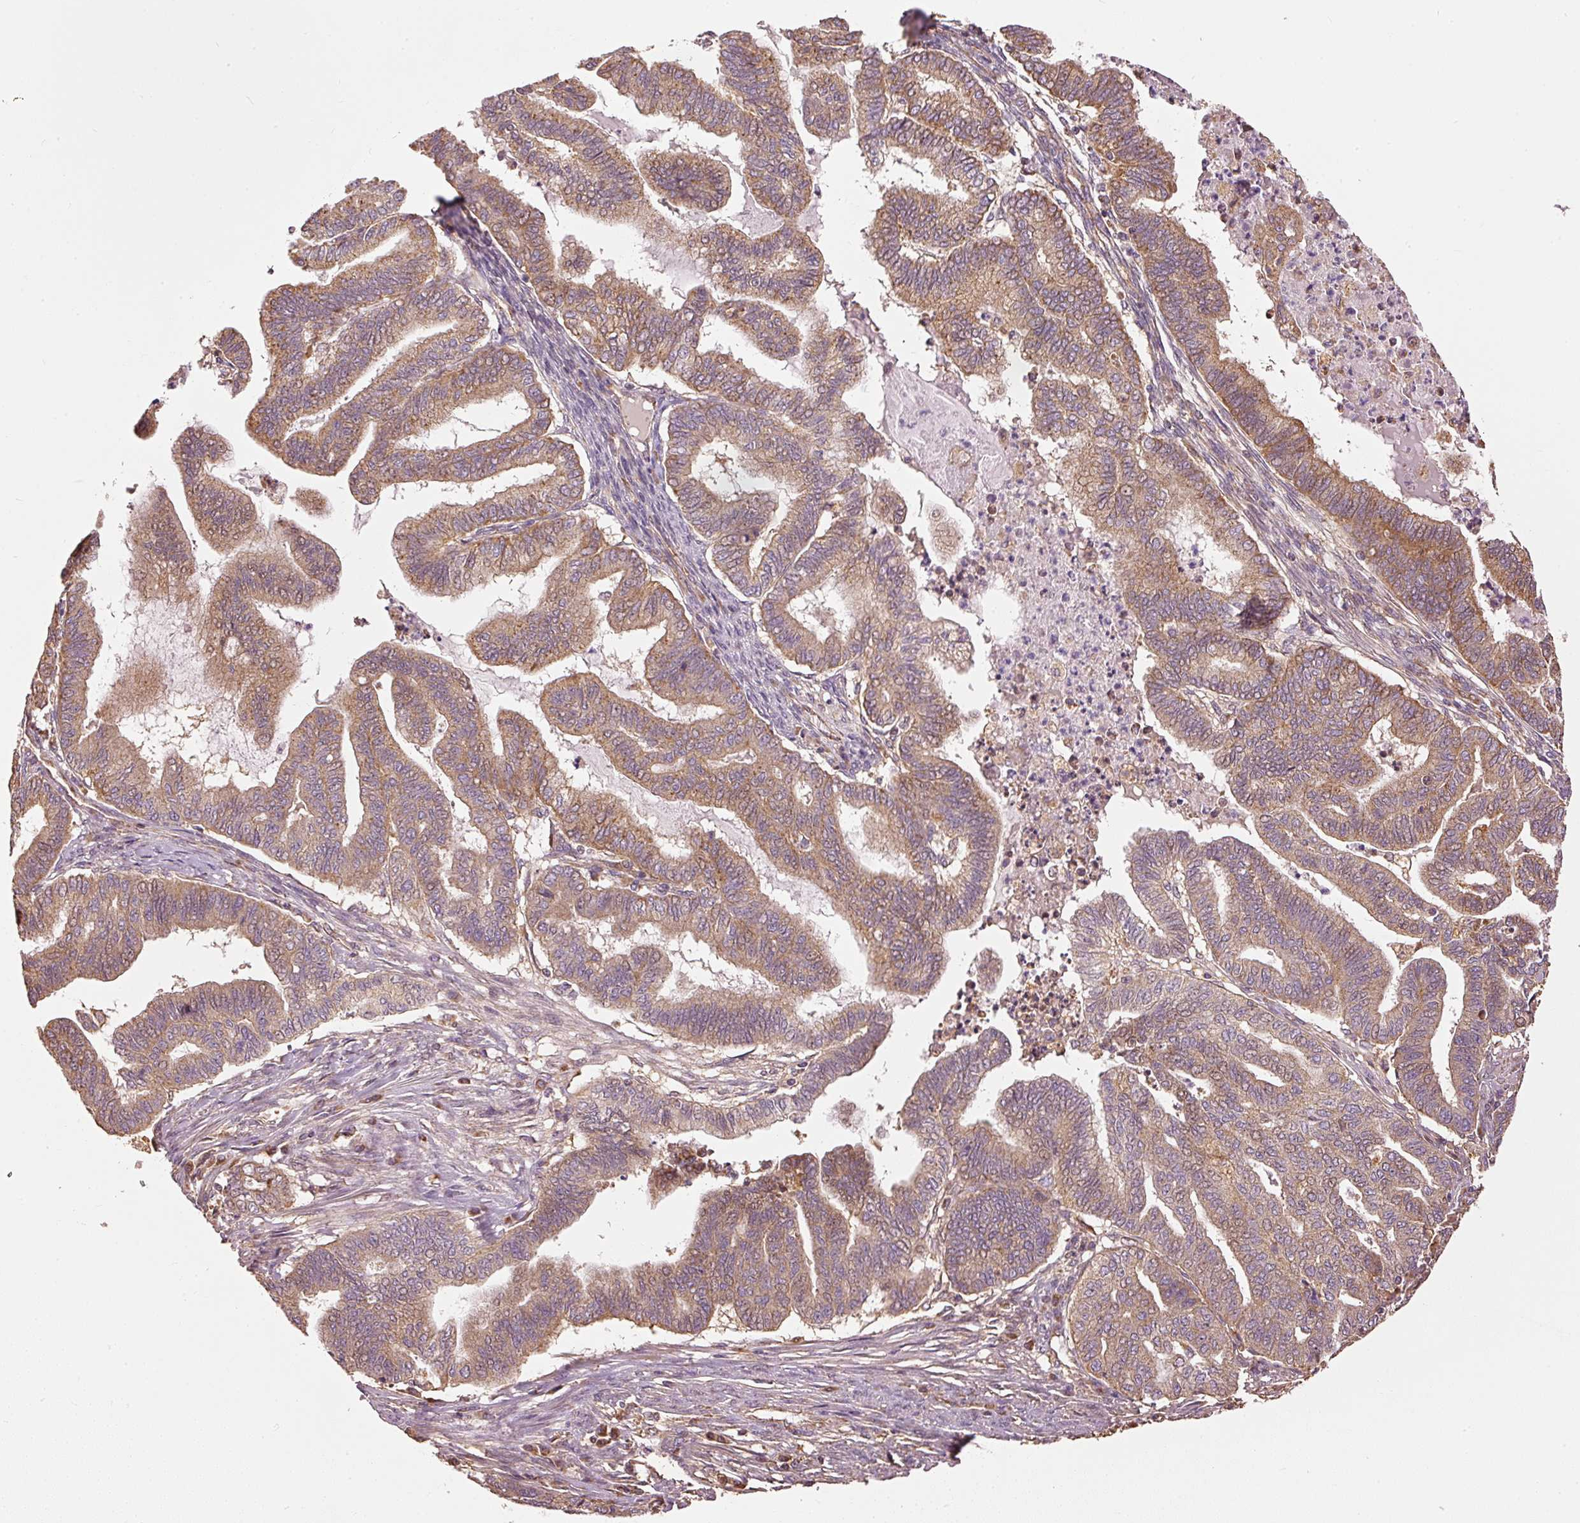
{"staining": {"intensity": "moderate", "quantity": ">75%", "location": "cytoplasmic/membranous"}, "tissue": "endometrial cancer", "cell_type": "Tumor cells", "image_type": "cancer", "snomed": [{"axis": "morphology", "description": "Adenocarcinoma, NOS"}, {"axis": "topography", "description": "Endometrium"}], "caption": "Immunohistochemical staining of human adenocarcinoma (endometrial) exhibits moderate cytoplasmic/membranous protein positivity in approximately >75% of tumor cells.", "gene": "MTHFD1L", "patient": {"sex": "female", "age": 79}}